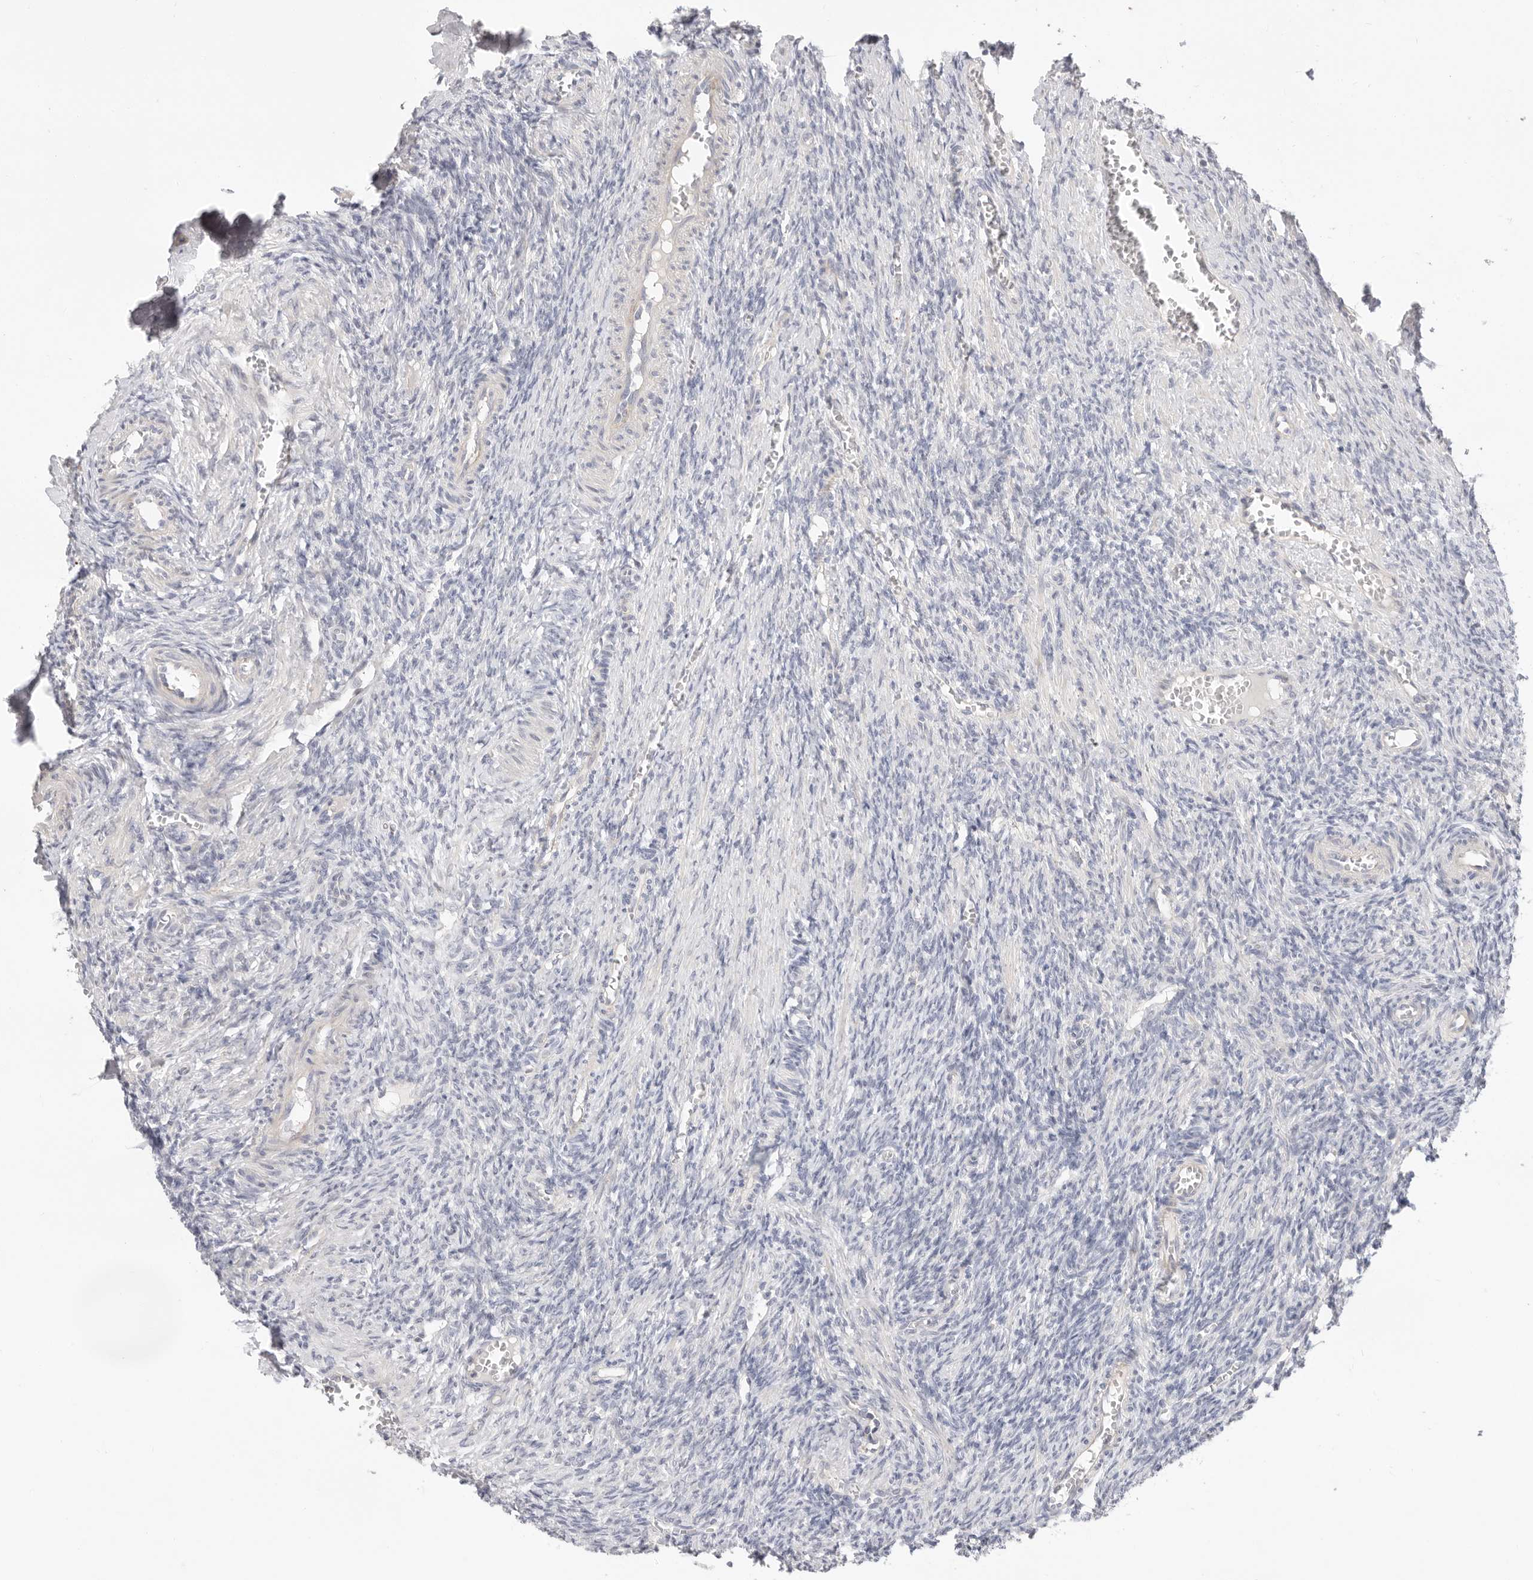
{"staining": {"intensity": "negative", "quantity": "none", "location": "none"}, "tissue": "ovary", "cell_type": "Ovarian stroma cells", "image_type": "normal", "snomed": [{"axis": "morphology", "description": "Normal tissue, NOS"}, {"axis": "topography", "description": "Ovary"}], "caption": "This is an immunohistochemistry (IHC) image of unremarkable human ovary. There is no expression in ovarian stroma cells.", "gene": "USH1C", "patient": {"sex": "female", "age": 27}}